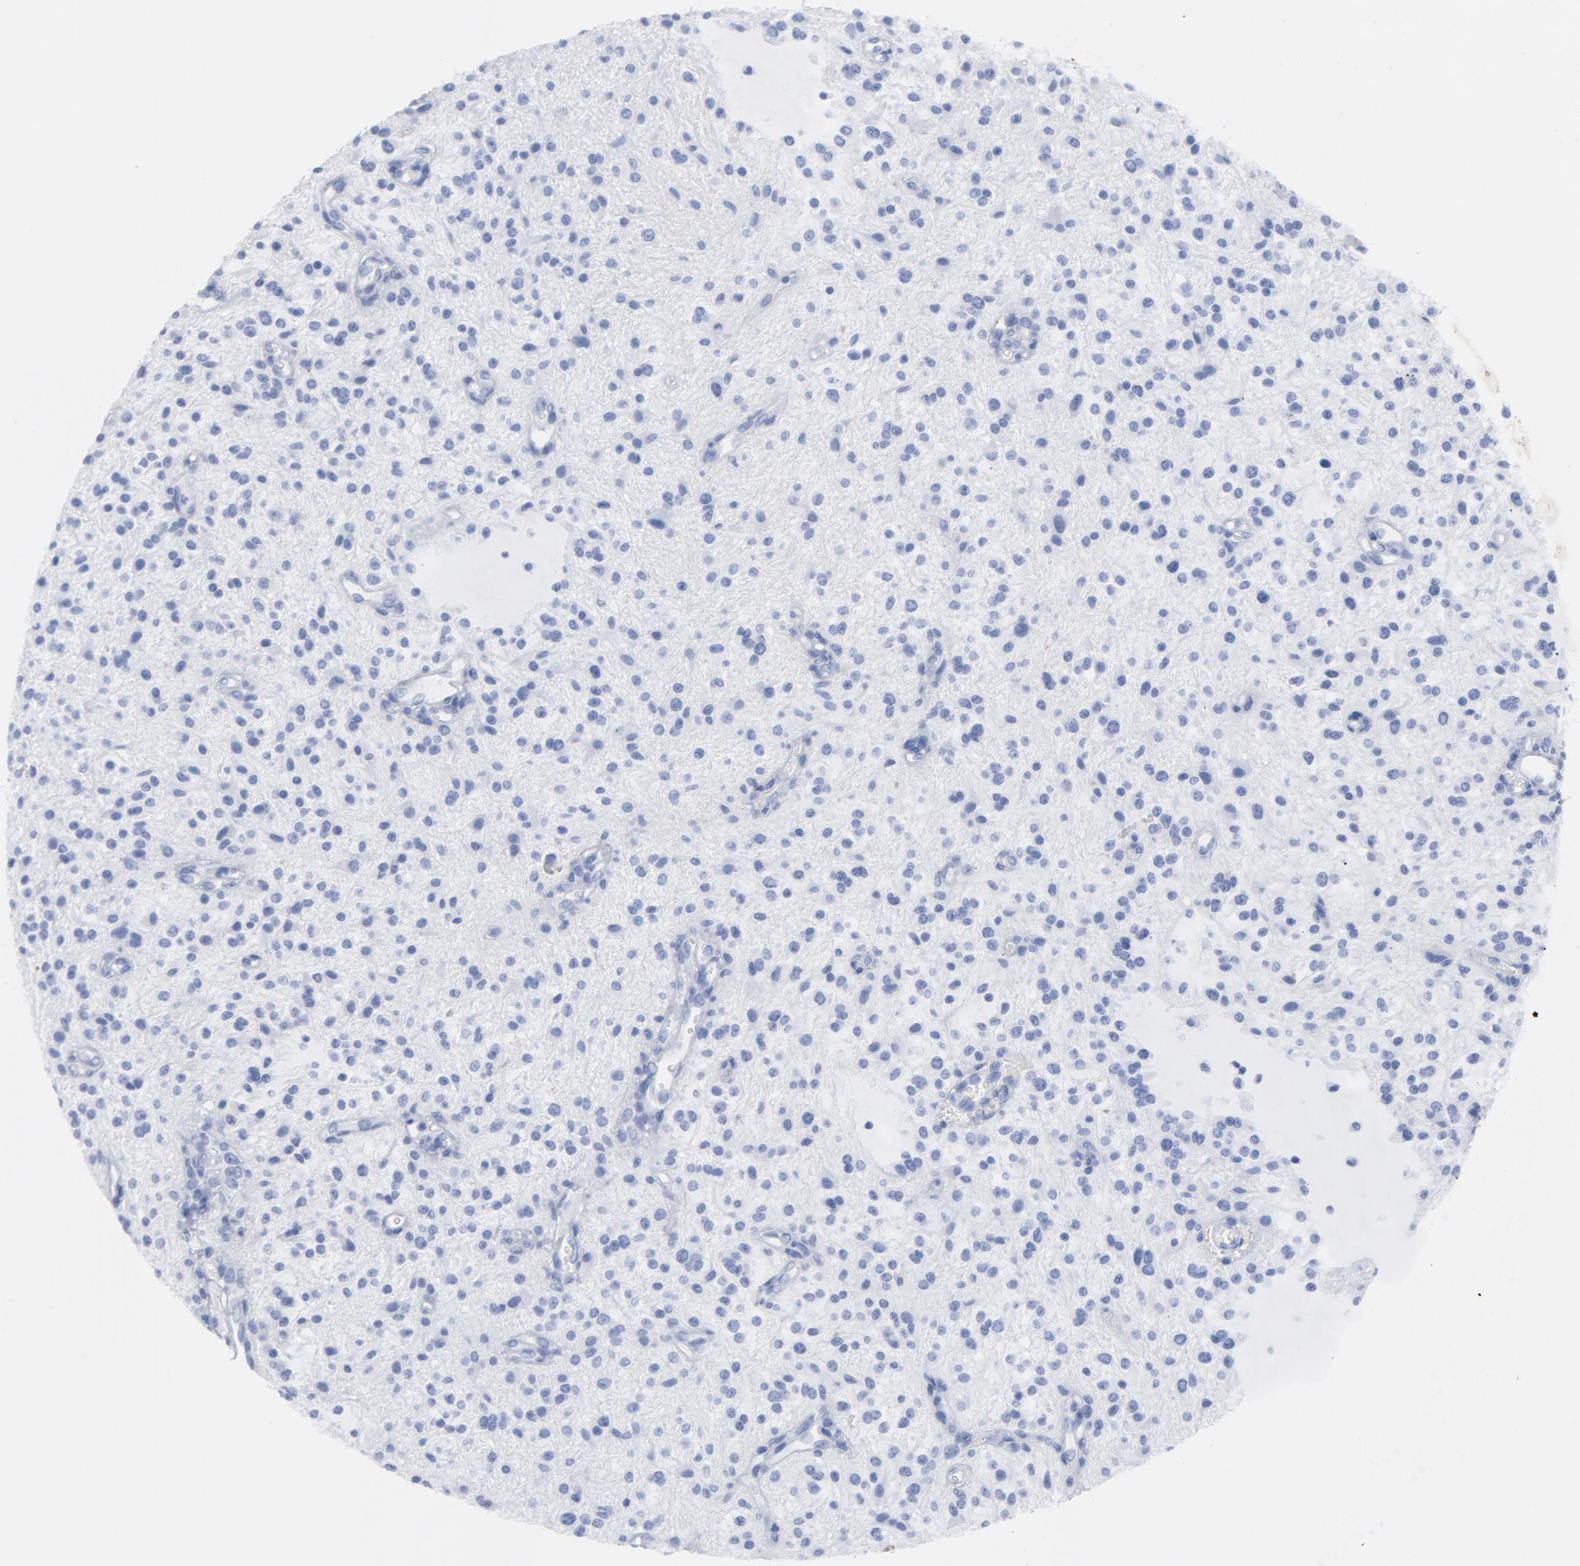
{"staining": {"intensity": "negative", "quantity": "none", "location": "none"}, "tissue": "glioma", "cell_type": "Tumor cells", "image_type": "cancer", "snomed": [{"axis": "morphology", "description": "Glioma, malignant, NOS"}, {"axis": "topography", "description": "Cerebellum"}], "caption": "Tumor cells are negative for protein expression in human glioma.", "gene": "TSPAN6", "patient": {"sex": "female", "age": 10}}